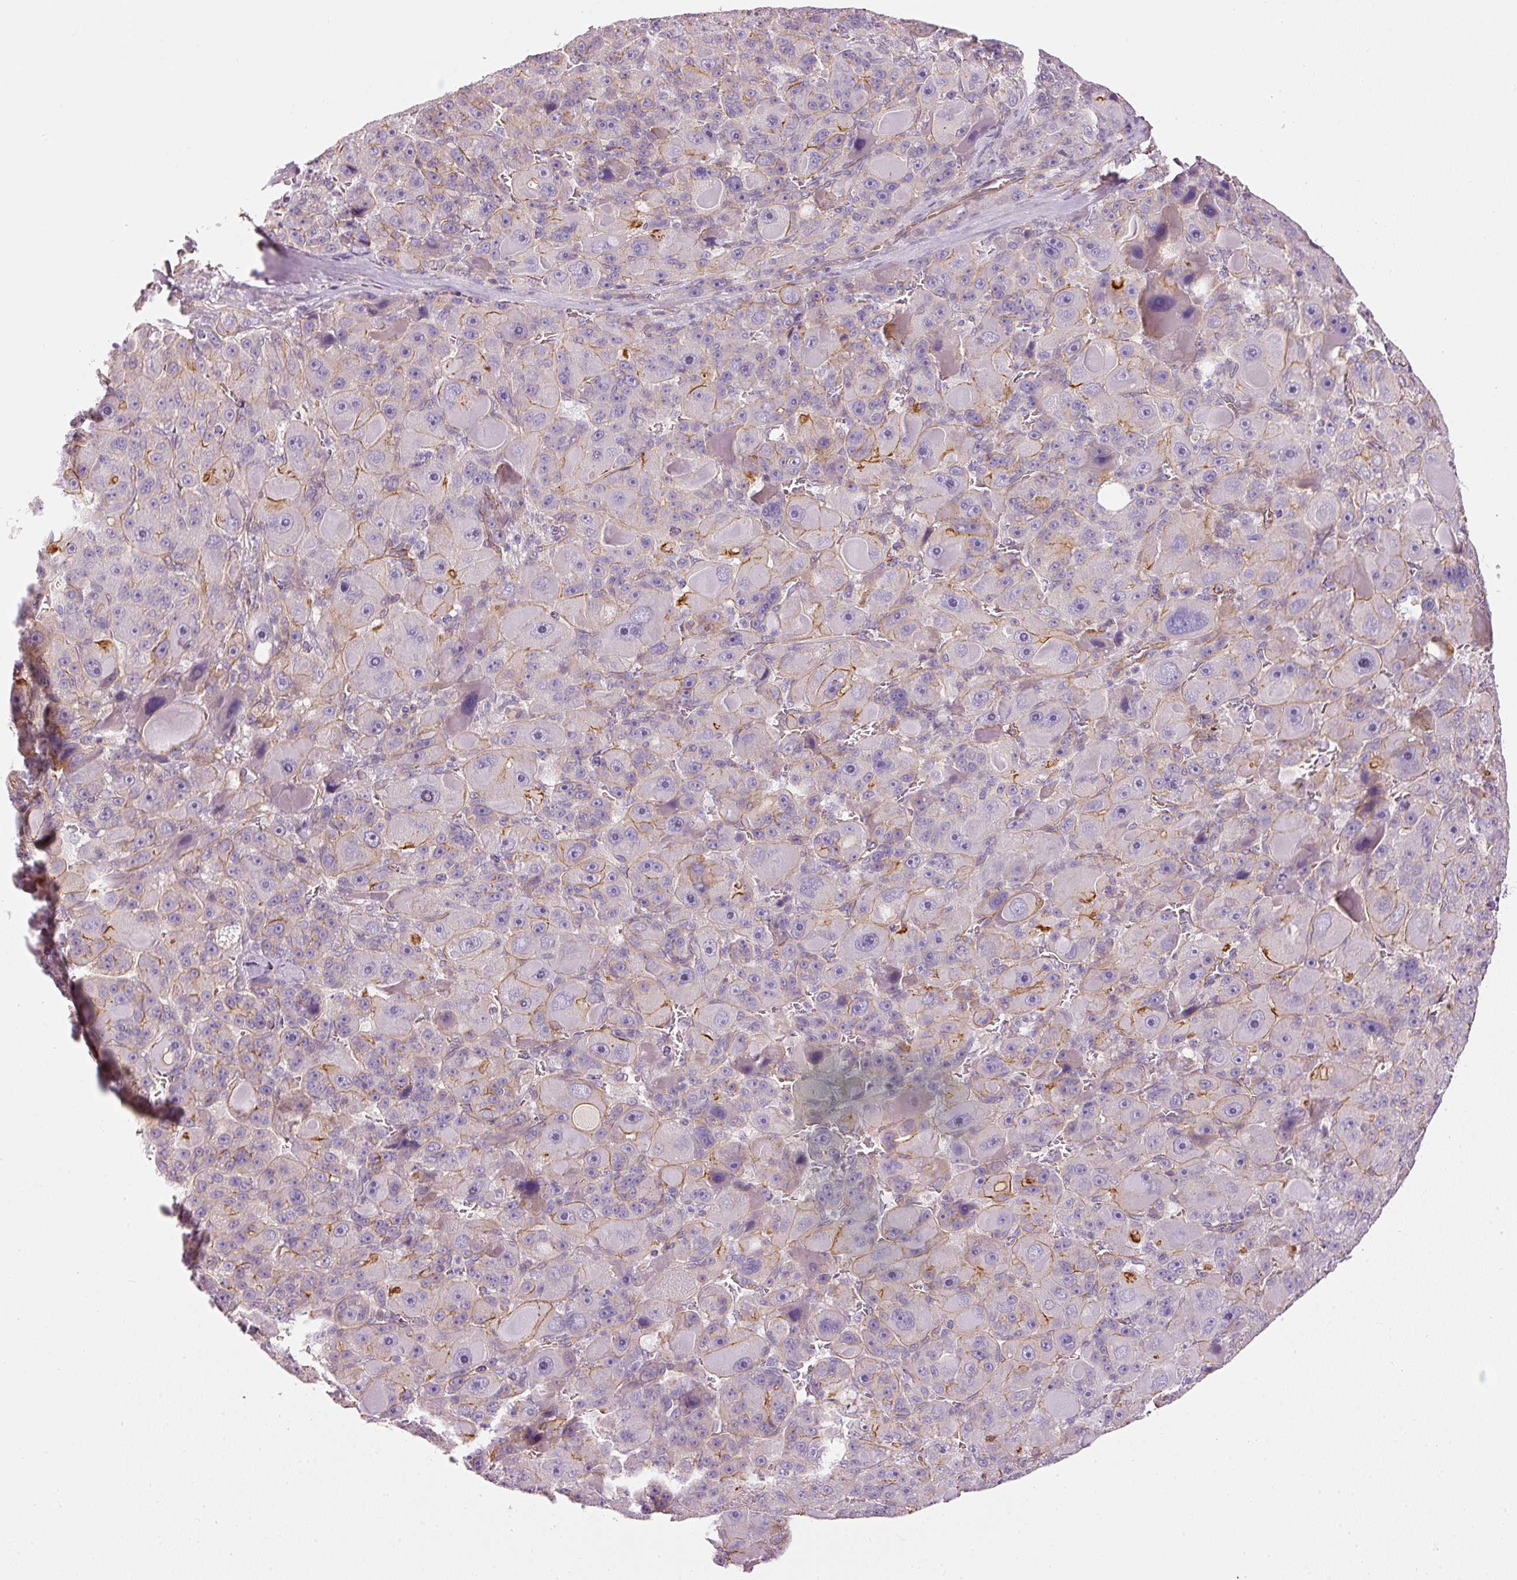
{"staining": {"intensity": "weak", "quantity": "<25%", "location": "cytoplasmic/membranous"}, "tissue": "liver cancer", "cell_type": "Tumor cells", "image_type": "cancer", "snomed": [{"axis": "morphology", "description": "Carcinoma, Hepatocellular, NOS"}, {"axis": "topography", "description": "Liver"}], "caption": "The micrograph demonstrates no staining of tumor cells in liver cancer (hepatocellular carcinoma).", "gene": "OSR2", "patient": {"sex": "male", "age": 76}}